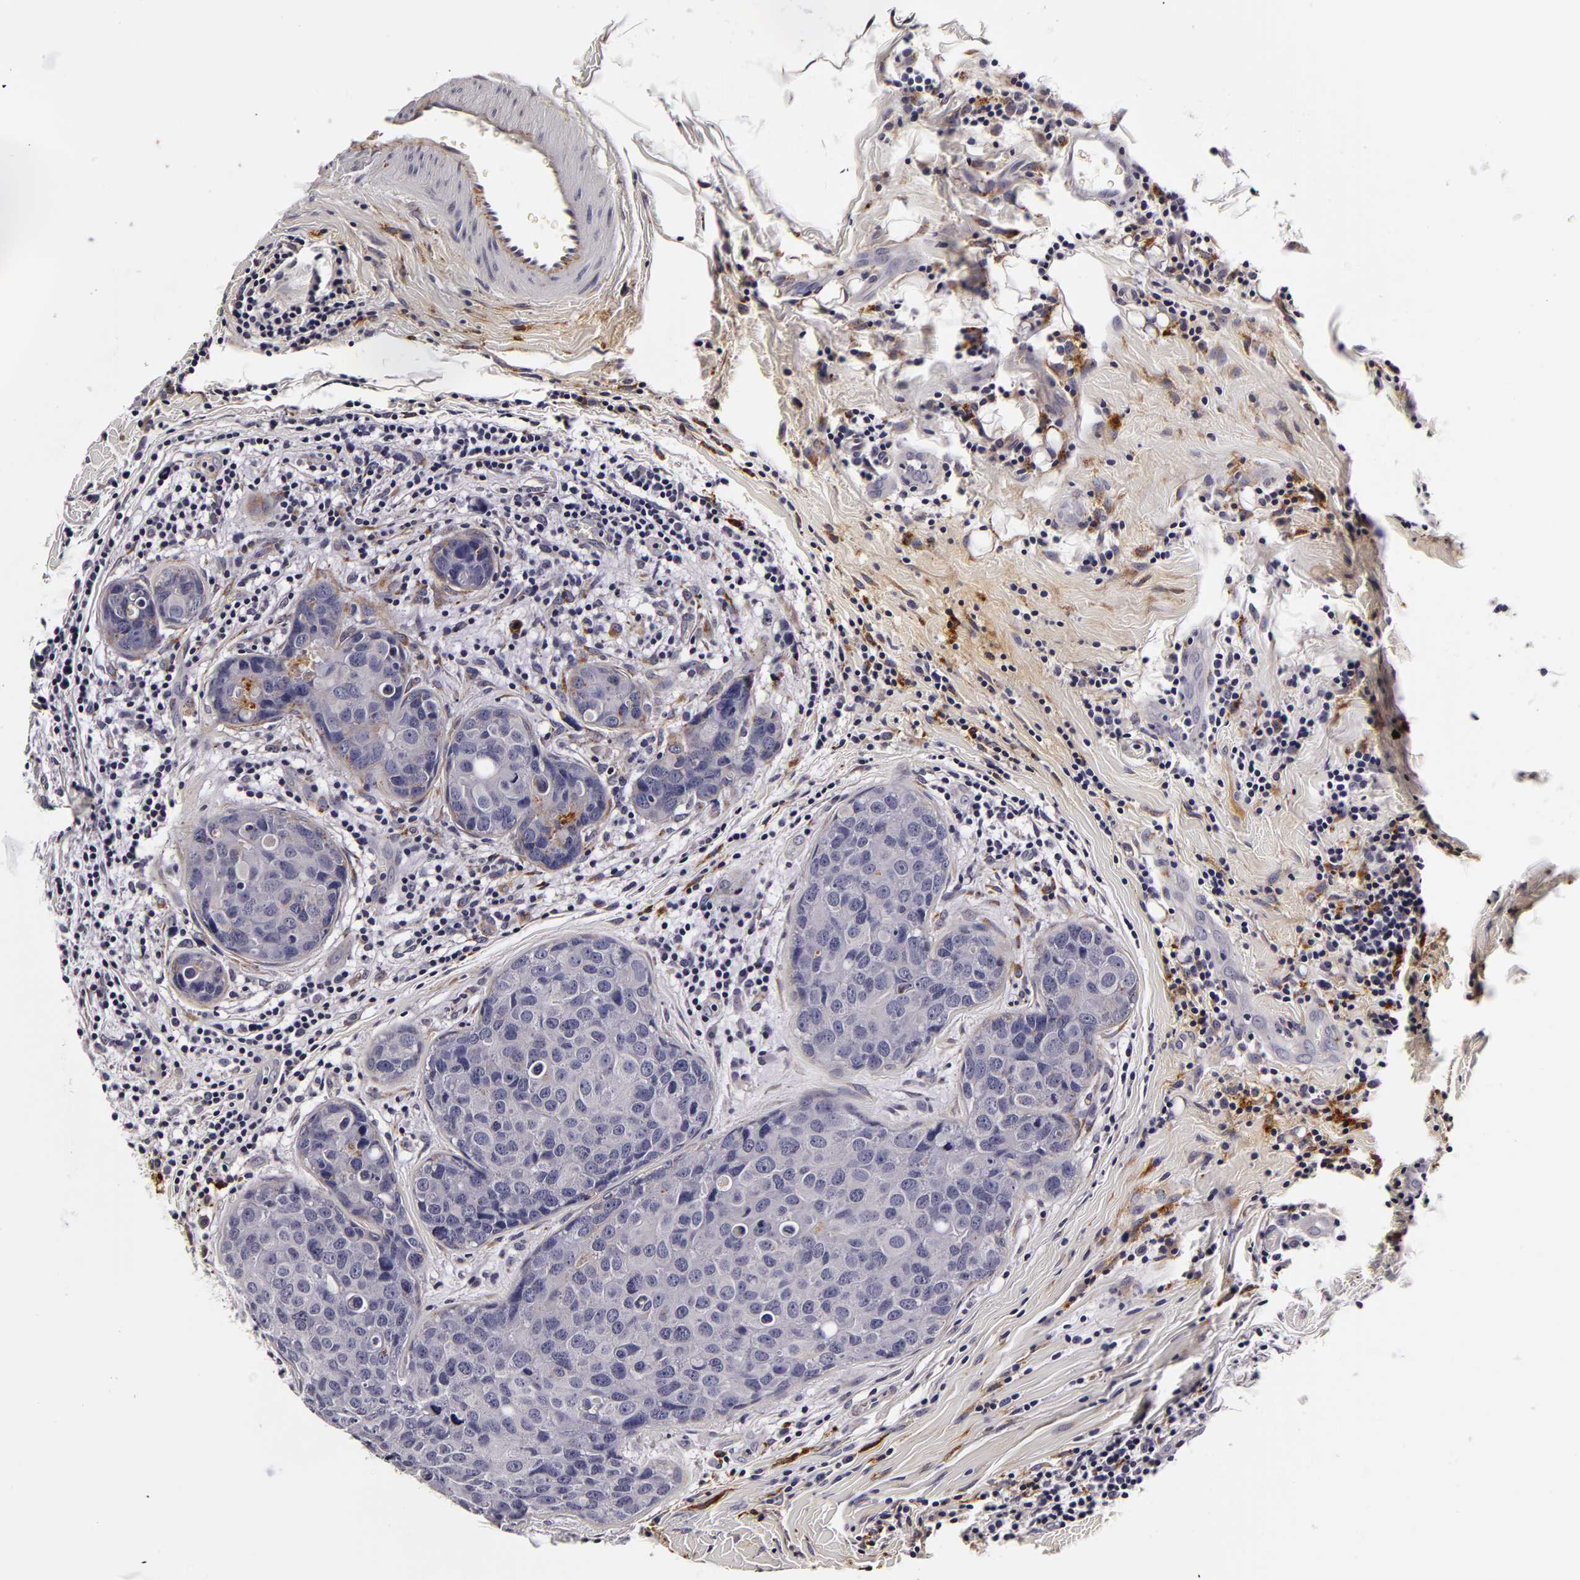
{"staining": {"intensity": "negative", "quantity": "none", "location": "none"}, "tissue": "breast cancer", "cell_type": "Tumor cells", "image_type": "cancer", "snomed": [{"axis": "morphology", "description": "Duct carcinoma"}, {"axis": "topography", "description": "Breast"}], "caption": "Immunohistochemical staining of human breast intraductal carcinoma shows no significant staining in tumor cells. (DAB IHC, high magnification).", "gene": "LGALS3BP", "patient": {"sex": "female", "age": 24}}